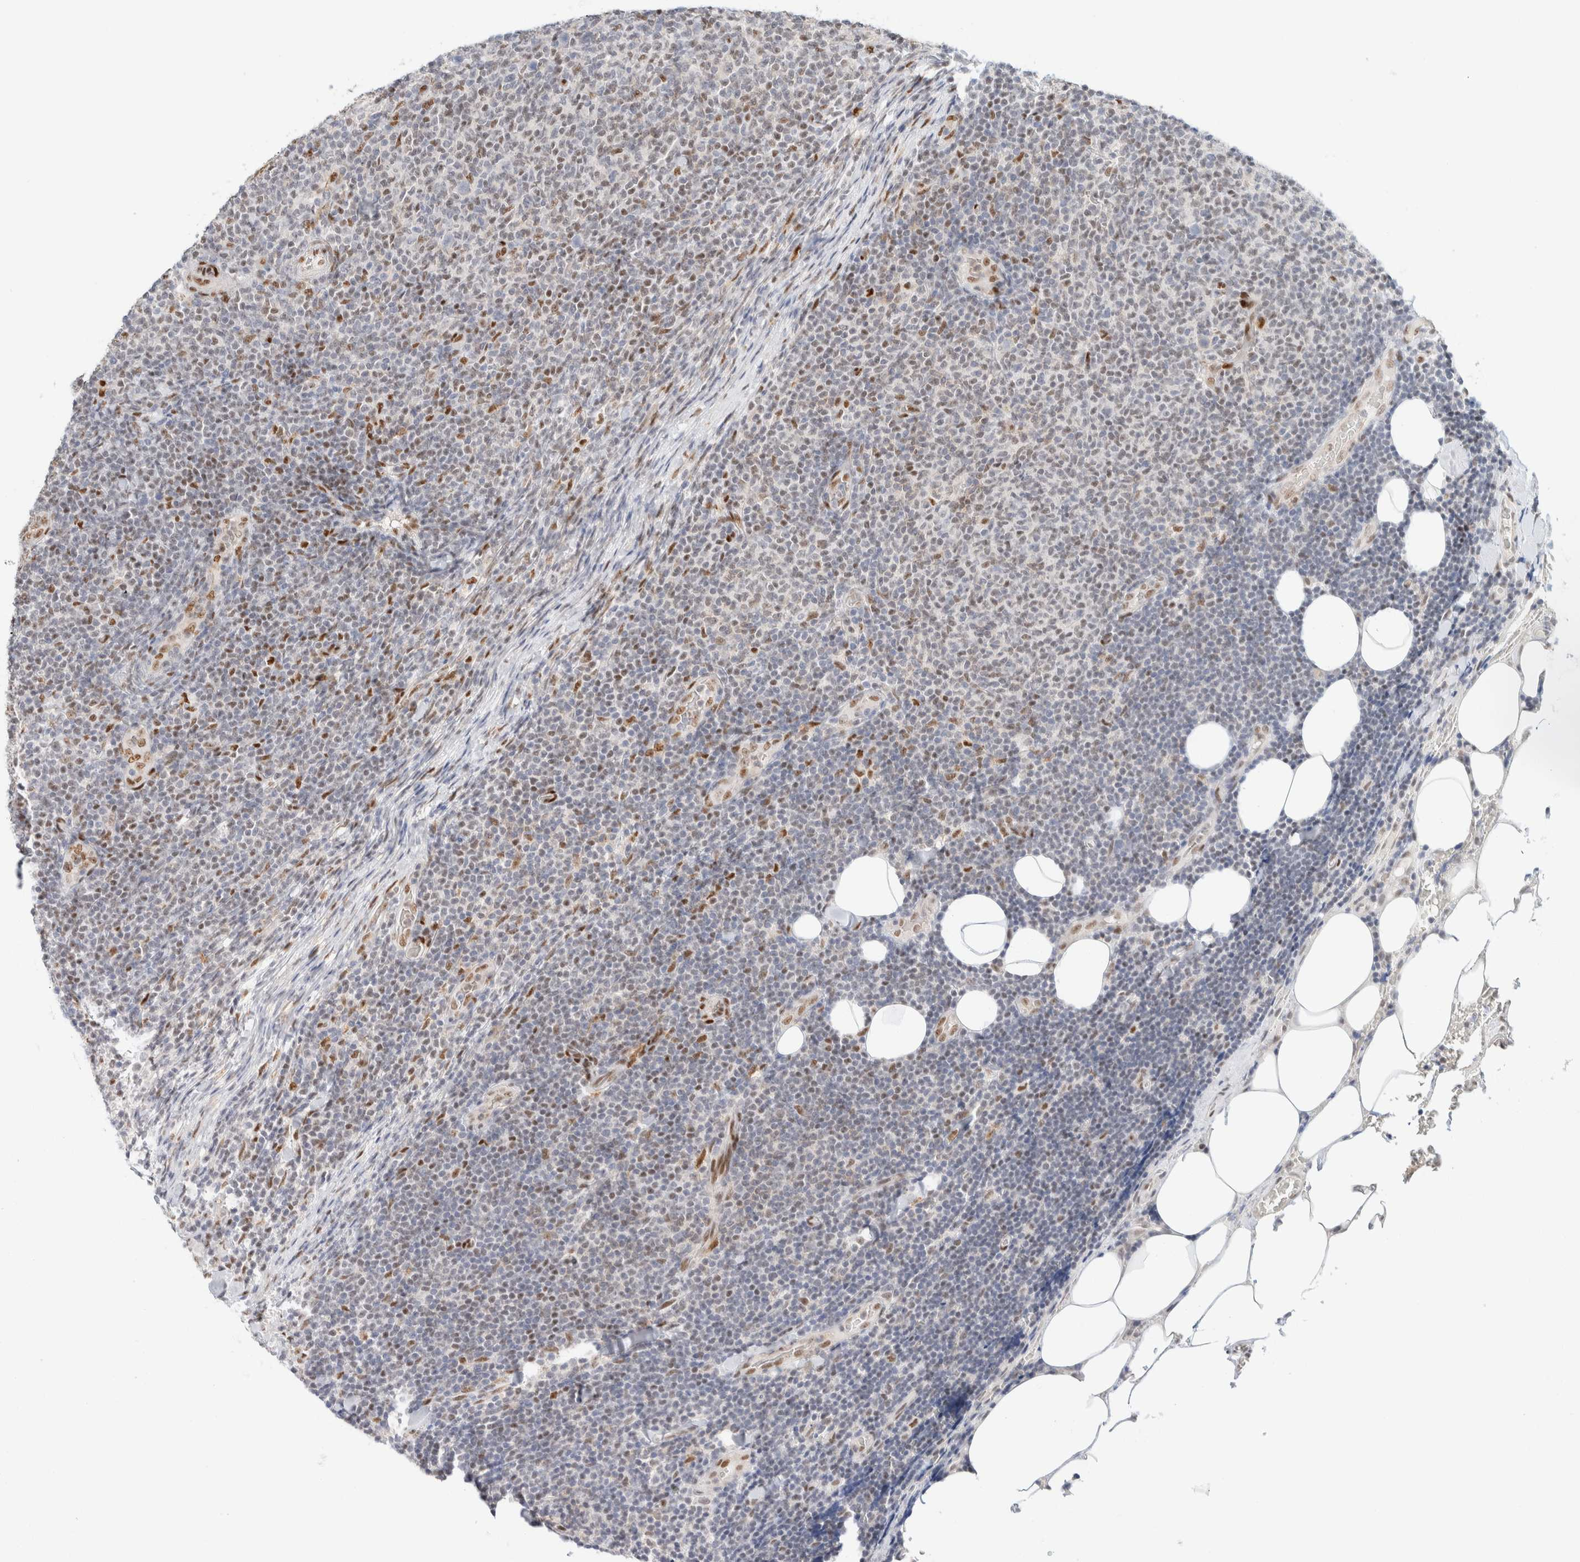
{"staining": {"intensity": "moderate", "quantity": "<25%", "location": "nuclear"}, "tissue": "lymphoma", "cell_type": "Tumor cells", "image_type": "cancer", "snomed": [{"axis": "morphology", "description": "Malignant lymphoma, non-Hodgkin's type, Low grade"}, {"axis": "topography", "description": "Lymph node"}], "caption": "Immunohistochemistry histopathology image of malignant lymphoma, non-Hodgkin's type (low-grade) stained for a protein (brown), which demonstrates low levels of moderate nuclear expression in approximately <25% of tumor cells.", "gene": "ZNF768", "patient": {"sex": "male", "age": 66}}